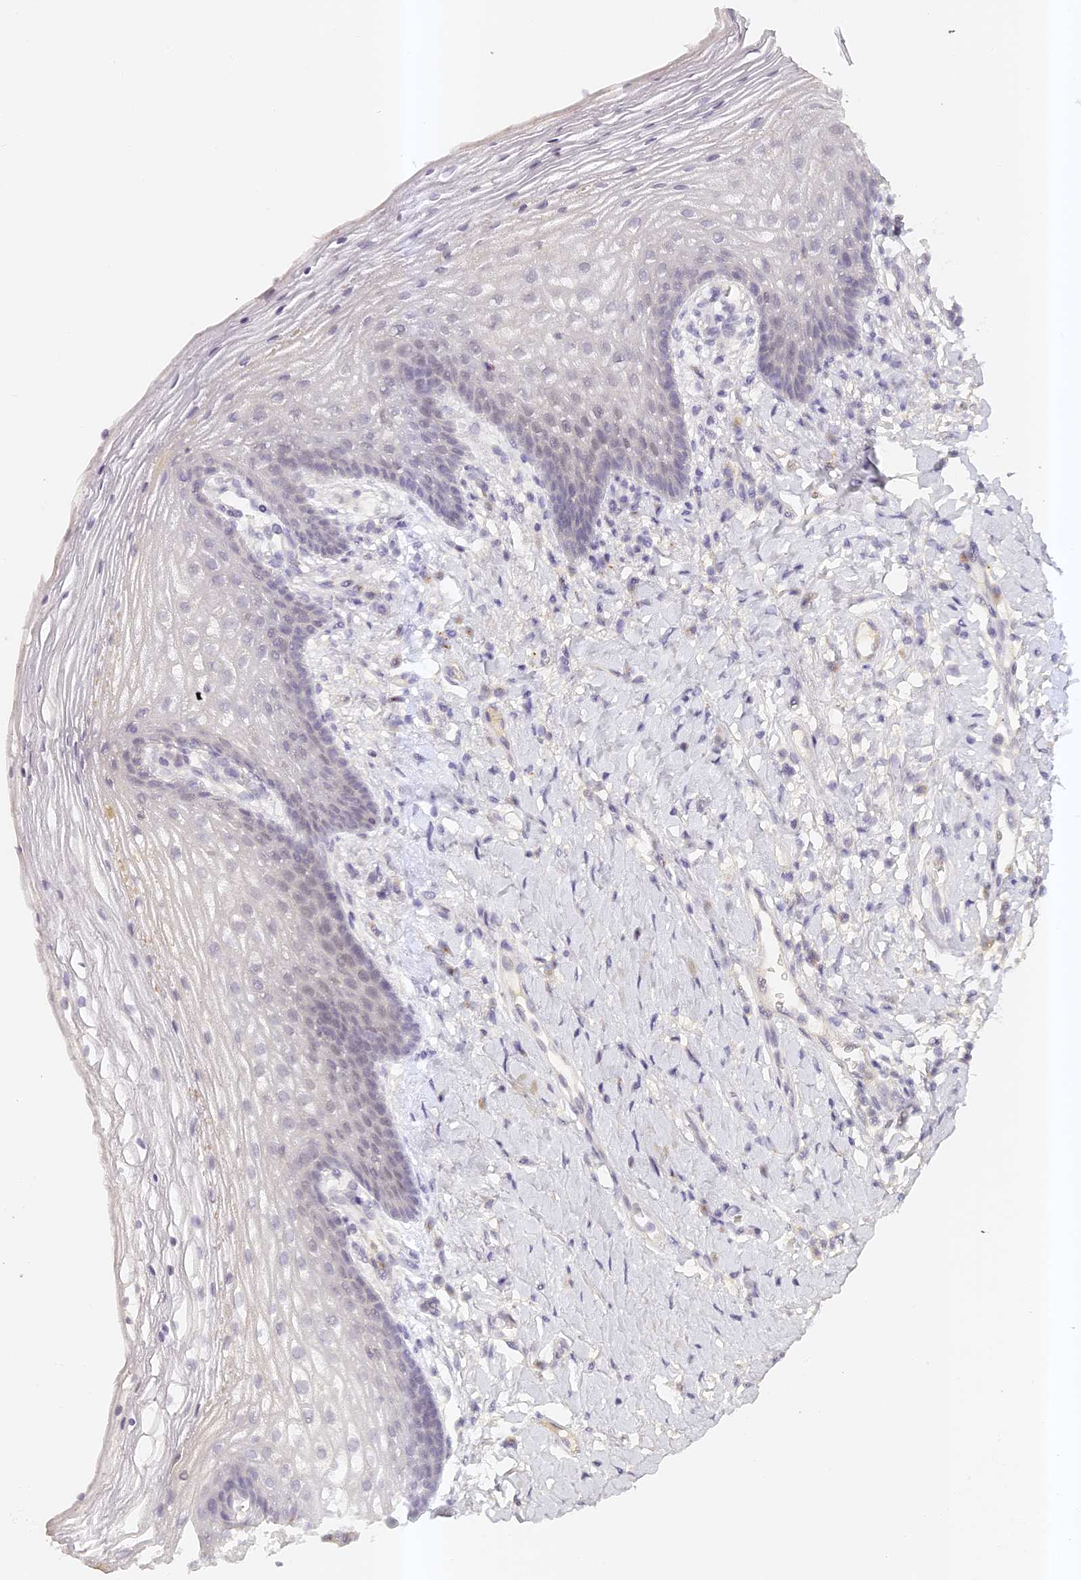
{"staining": {"intensity": "negative", "quantity": "none", "location": "none"}, "tissue": "vagina", "cell_type": "Squamous epithelial cells", "image_type": "normal", "snomed": [{"axis": "morphology", "description": "Normal tissue, NOS"}, {"axis": "topography", "description": "Vagina"}], "caption": "The image exhibits no significant positivity in squamous epithelial cells of vagina. Brightfield microscopy of immunohistochemistry stained with DAB (brown) and hematoxylin (blue), captured at high magnification.", "gene": "ELL3", "patient": {"sex": "female", "age": 60}}